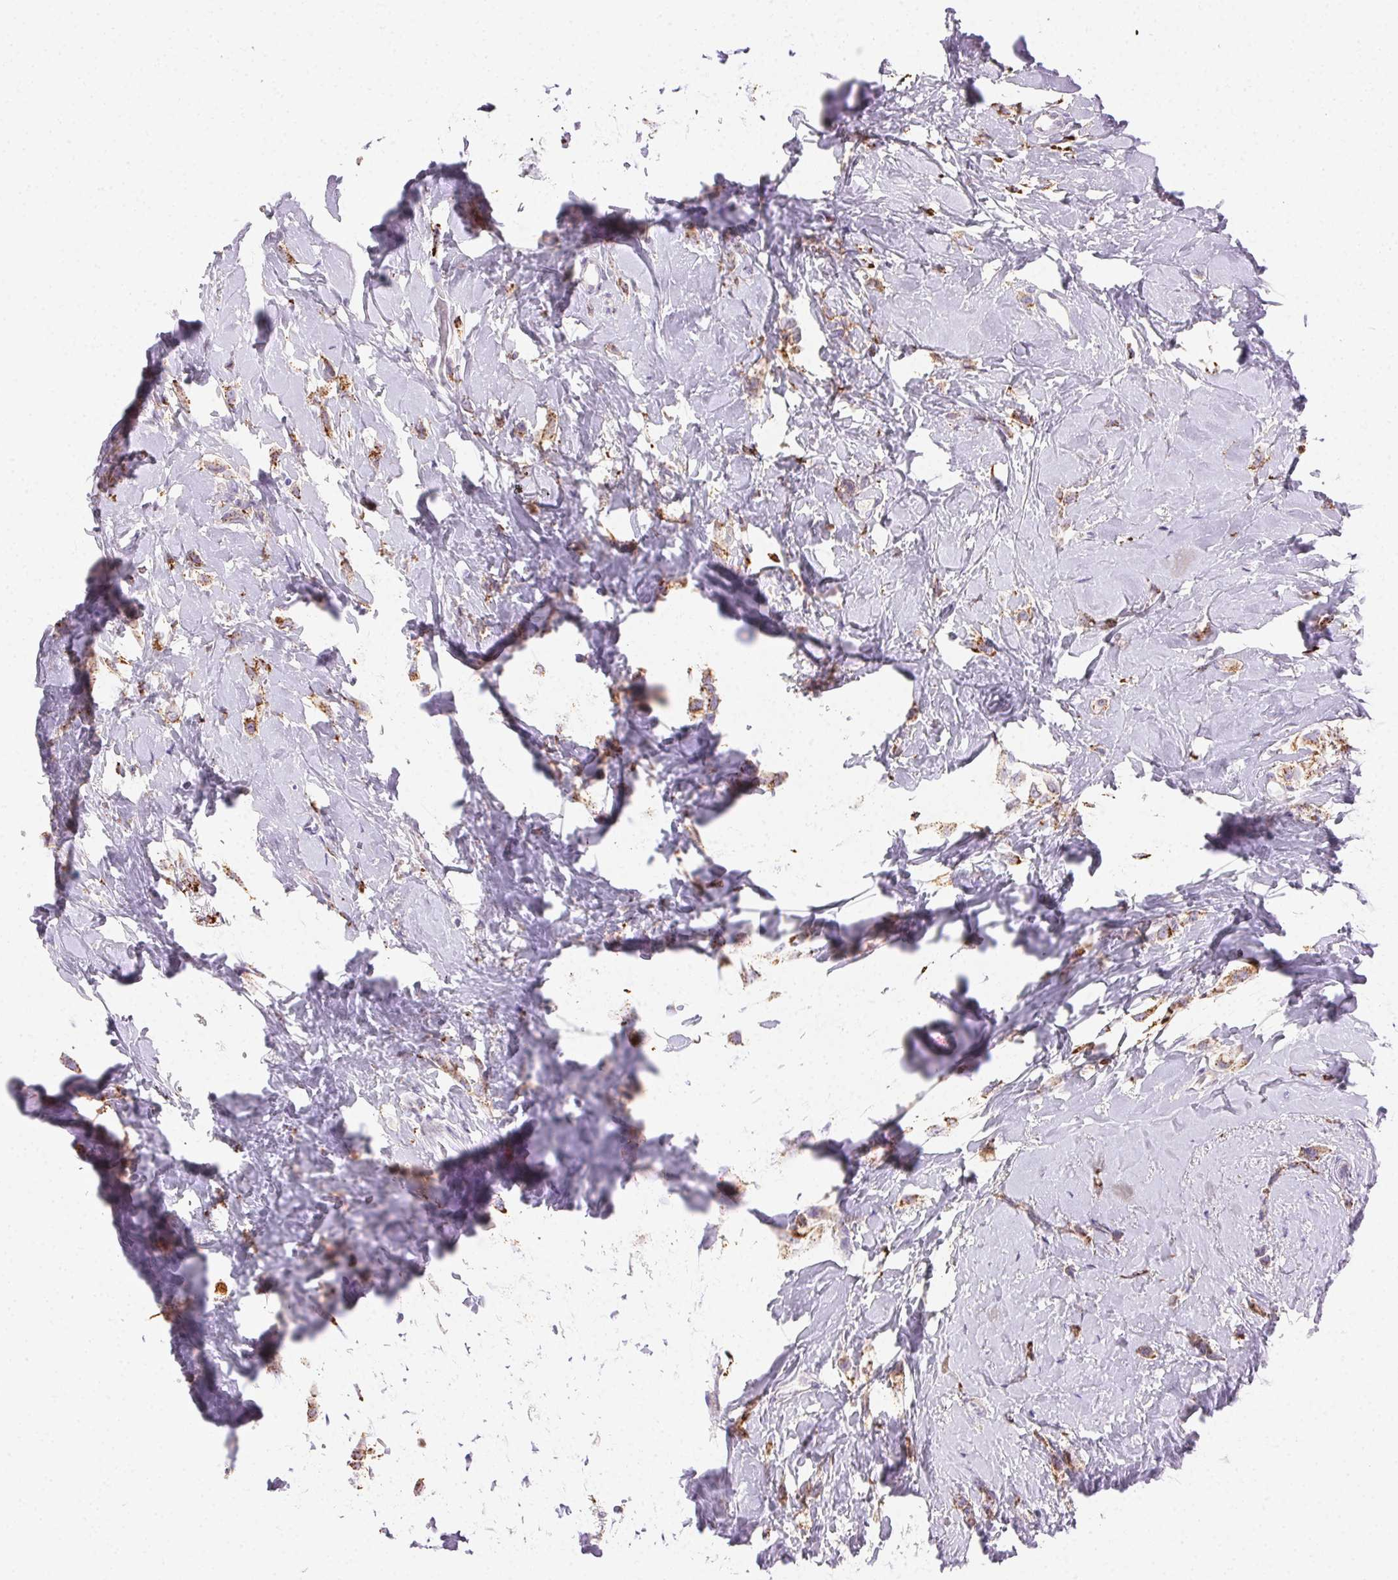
{"staining": {"intensity": "moderate", "quantity": ">75%", "location": "cytoplasmic/membranous"}, "tissue": "breast cancer", "cell_type": "Tumor cells", "image_type": "cancer", "snomed": [{"axis": "morphology", "description": "Lobular carcinoma"}, {"axis": "topography", "description": "Breast"}], "caption": "There is medium levels of moderate cytoplasmic/membranous positivity in tumor cells of lobular carcinoma (breast), as demonstrated by immunohistochemical staining (brown color).", "gene": "SCPEP1", "patient": {"sex": "female", "age": 66}}